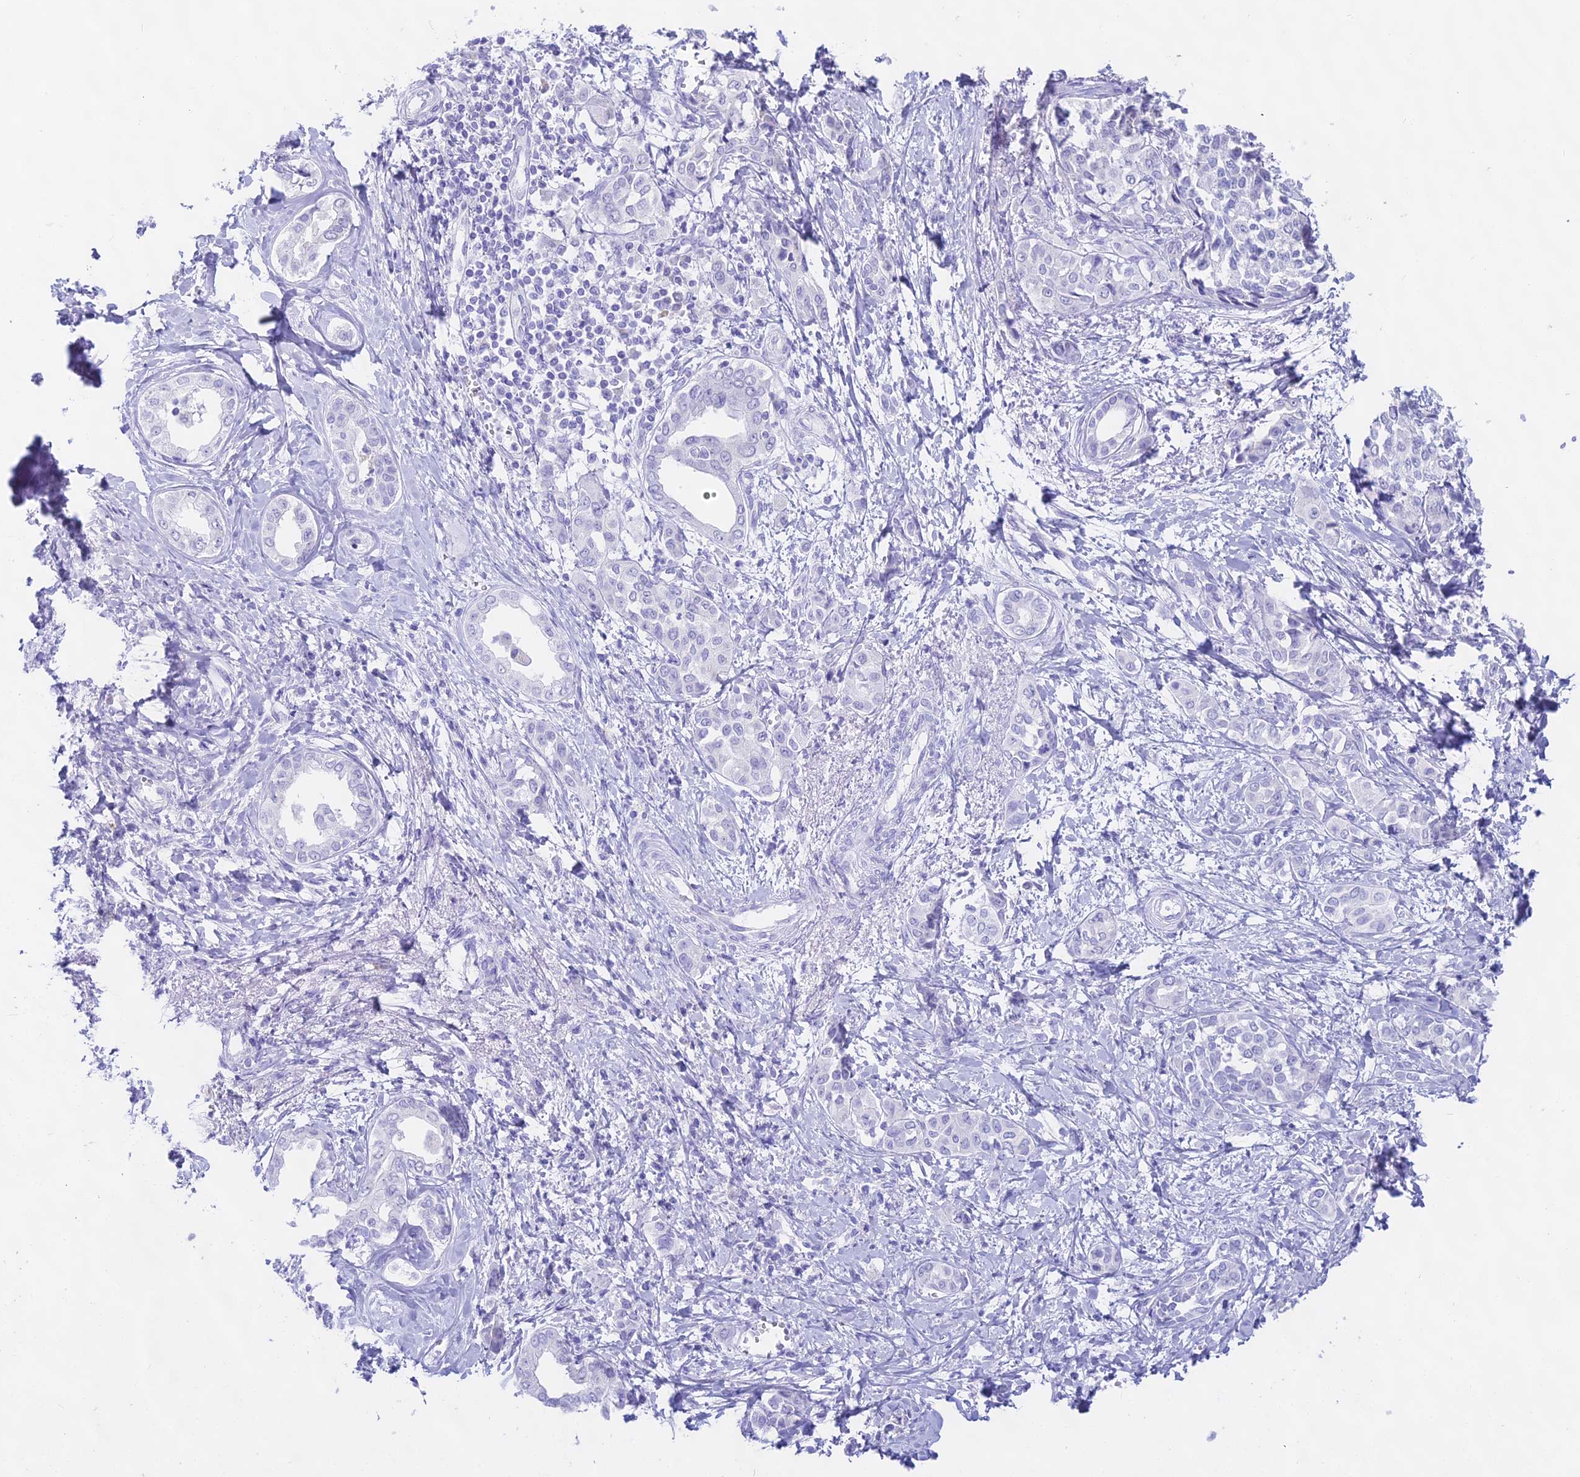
{"staining": {"intensity": "negative", "quantity": "none", "location": "none"}, "tissue": "liver cancer", "cell_type": "Tumor cells", "image_type": "cancer", "snomed": [{"axis": "morphology", "description": "Cholangiocarcinoma"}, {"axis": "topography", "description": "Liver"}], "caption": "High power microscopy image of an immunohistochemistry (IHC) image of liver cholangiocarcinoma, revealing no significant positivity in tumor cells. (IHC, brightfield microscopy, high magnification).", "gene": "CGB2", "patient": {"sex": "female", "age": 77}}